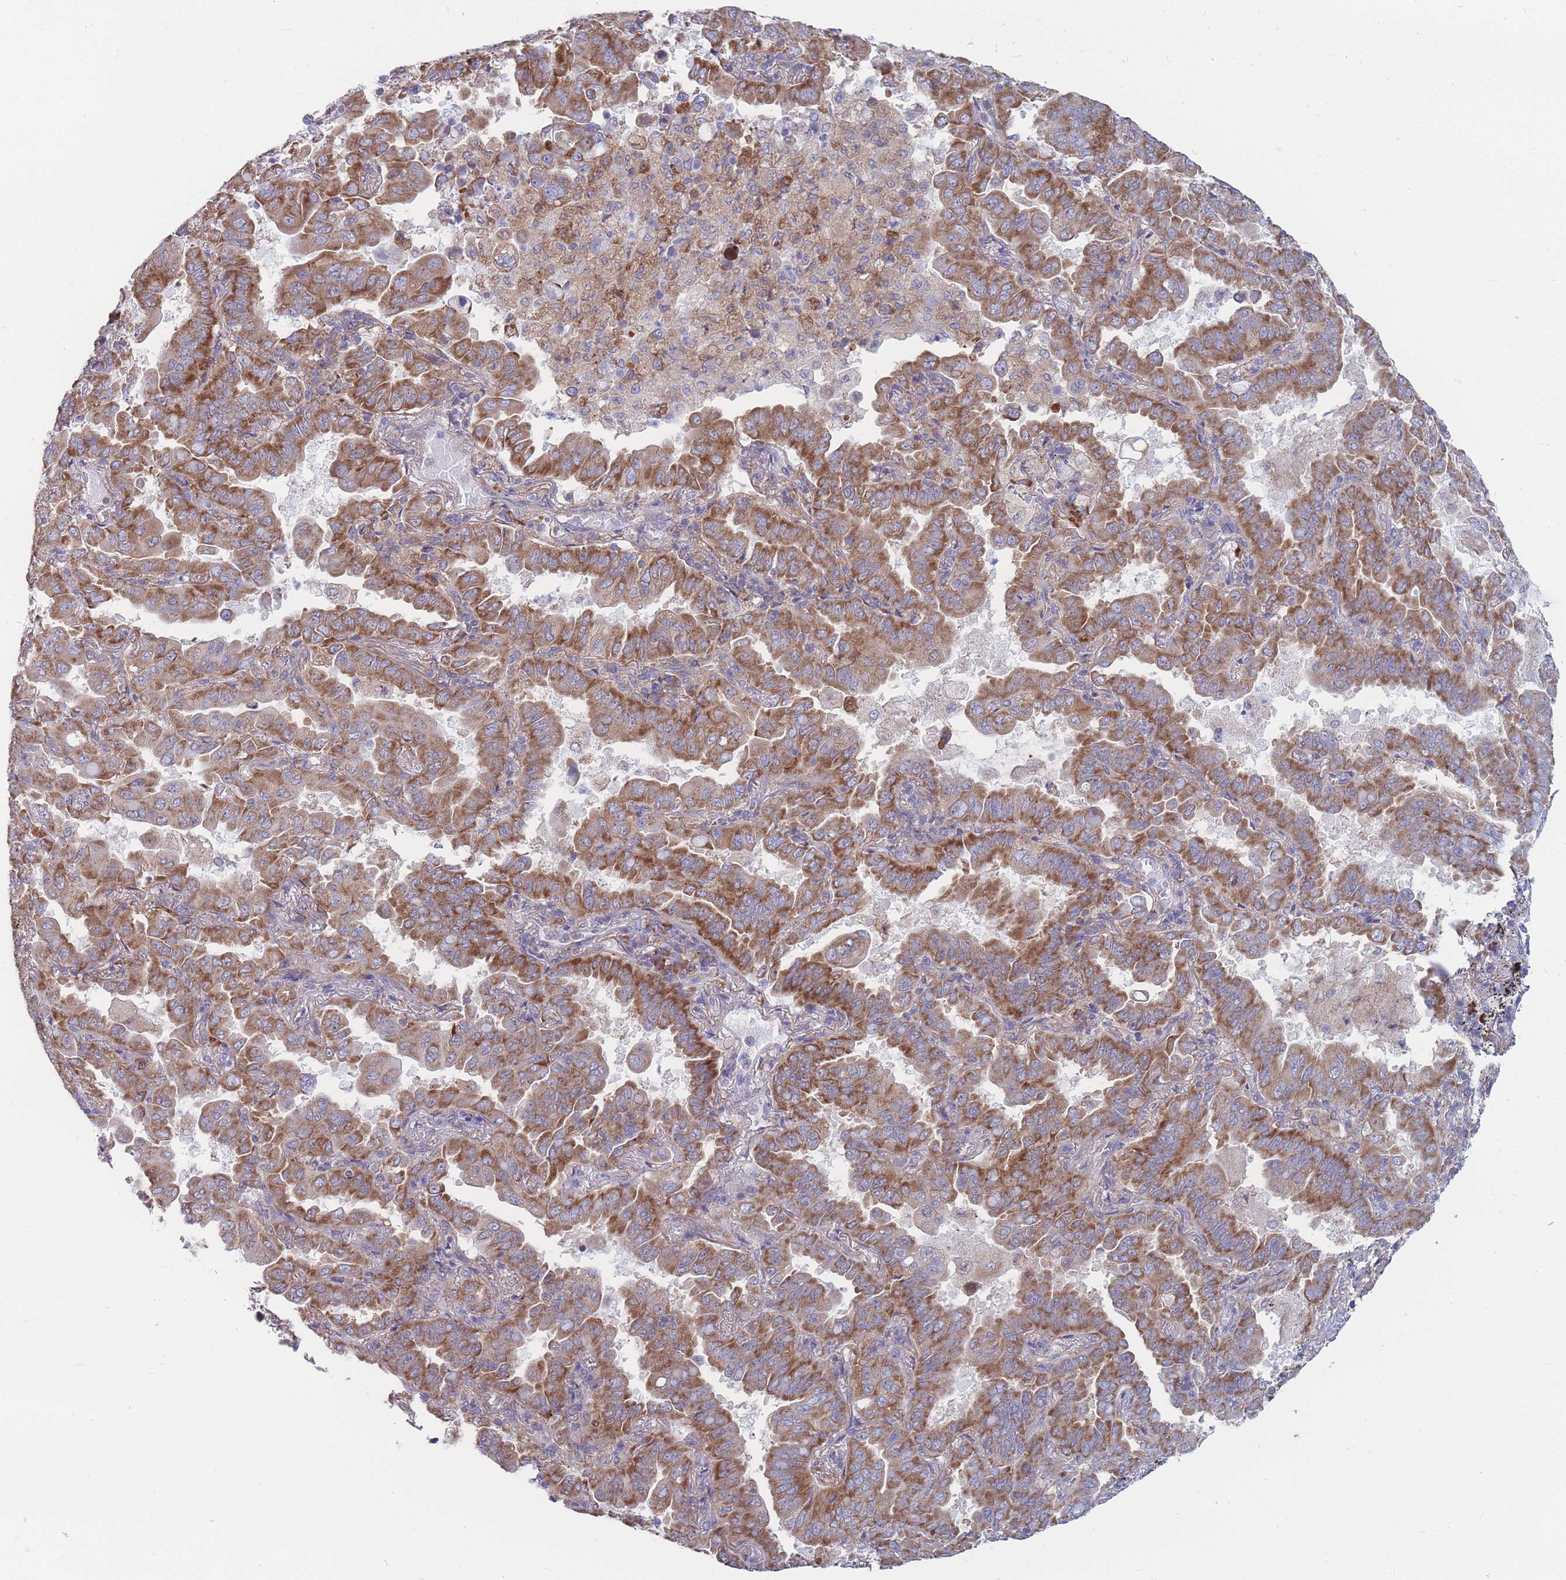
{"staining": {"intensity": "moderate", "quantity": ">75%", "location": "cytoplasmic/membranous"}, "tissue": "lung cancer", "cell_type": "Tumor cells", "image_type": "cancer", "snomed": [{"axis": "morphology", "description": "Adenocarcinoma, NOS"}, {"axis": "topography", "description": "Lung"}], "caption": "Immunohistochemical staining of lung adenocarcinoma shows moderate cytoplasmic/membranous protein staining in about >75% of tumor cells. The staining was performed using DAB, with brown indicating positive protein expression. Nuclei are stained blue with hematoxylin.", "gene": "RPL8", "patient": {"sex": "male", "age": 64}}